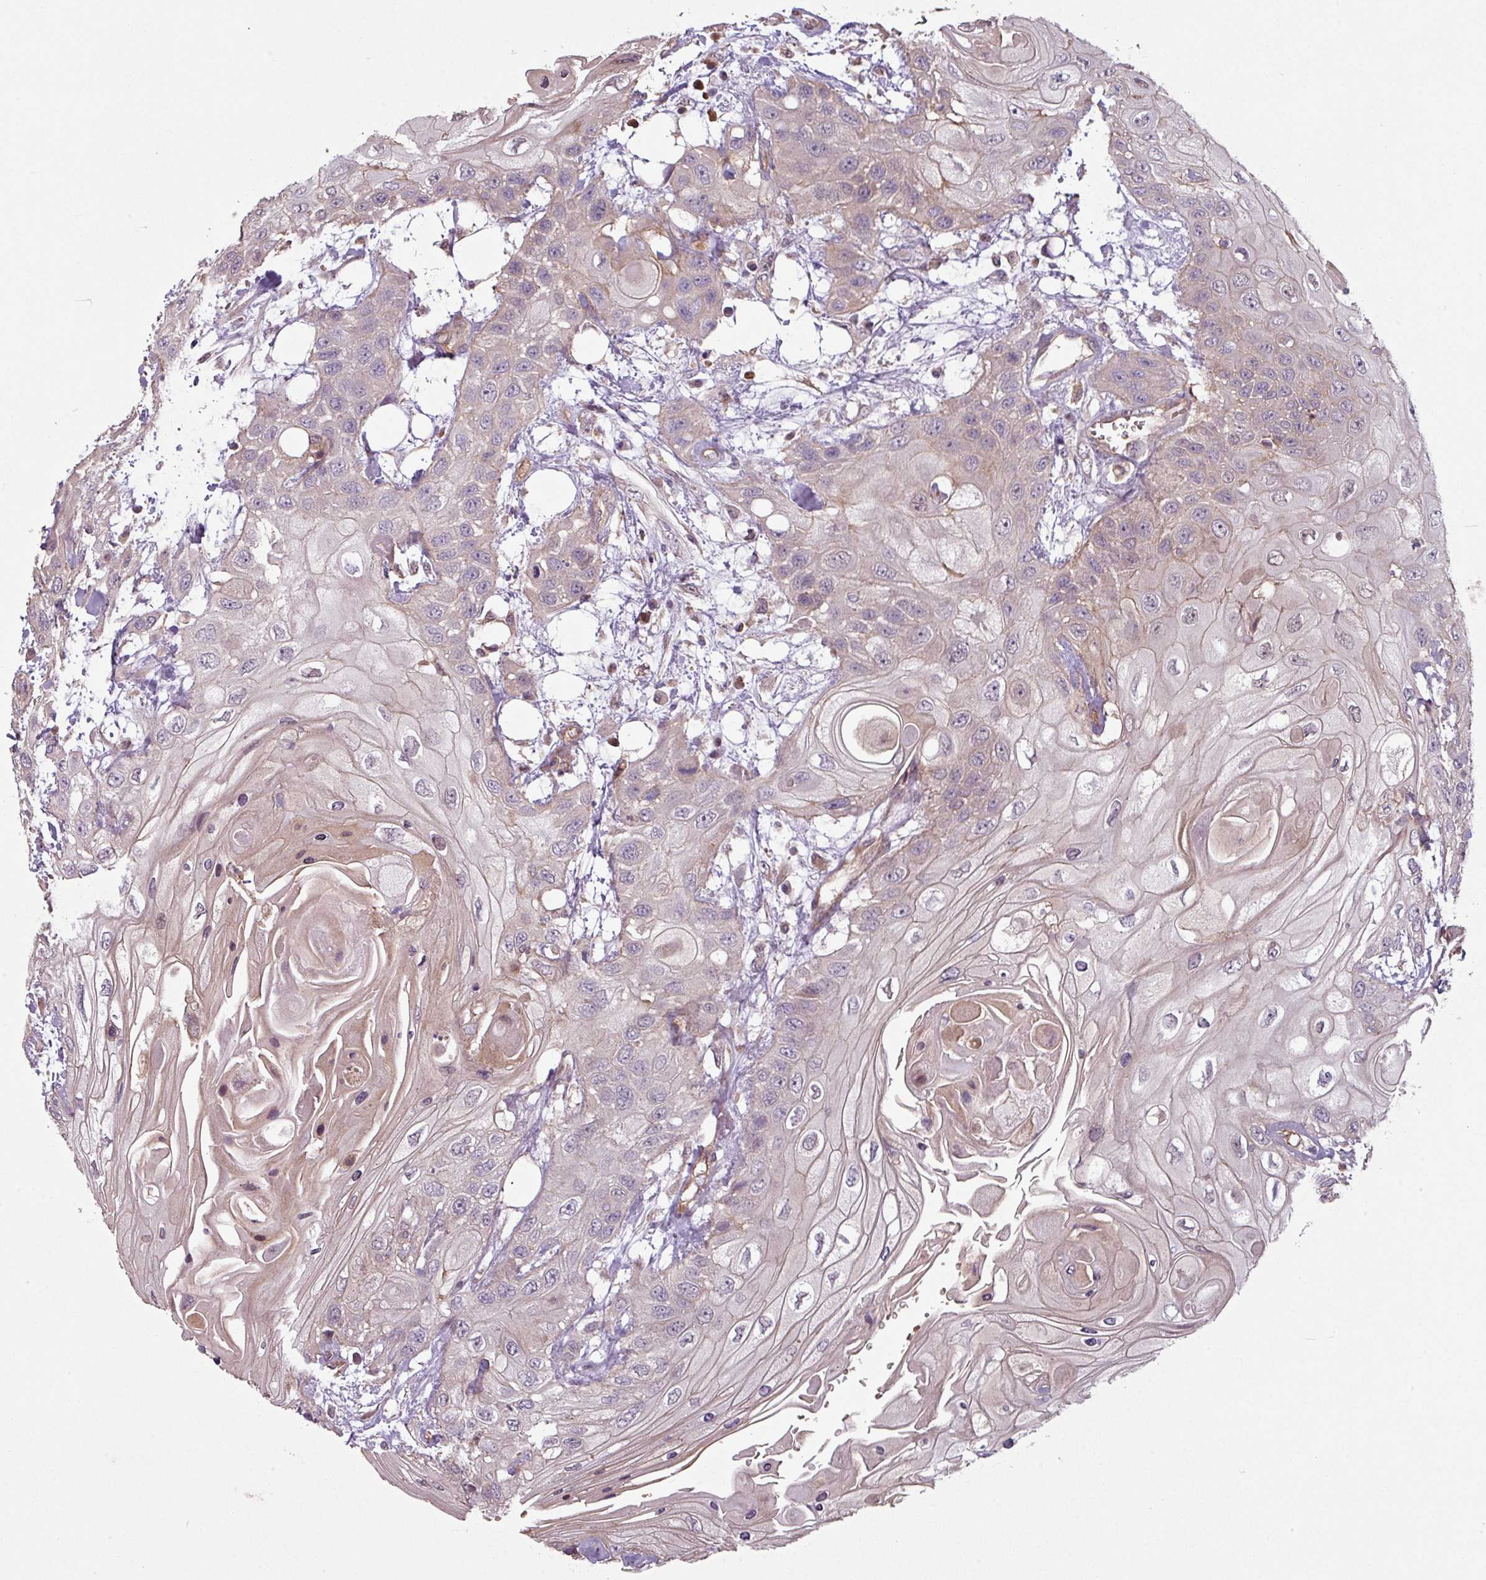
{"staining": {"intensity": "weak", "quantity": "<25%", "location": "cytoplasmic/membranous"}, "tissue": "head and neck cancer", "cell_type": "Tumor cells", "image_type": "cancer", "snomed": [{"axis": "morphology", "description": "Squamous cell carcinoma, NOS"}, {"axis": "topography", "description": "Head-Neck"}], "caption": "Immunohistochemical staining of head and neck cancer reveals no significant expression in tumor cells. Nuclei are stained in blue.", "gene": "NHSL2", "patient": {"sex": "female", "age": 43}}